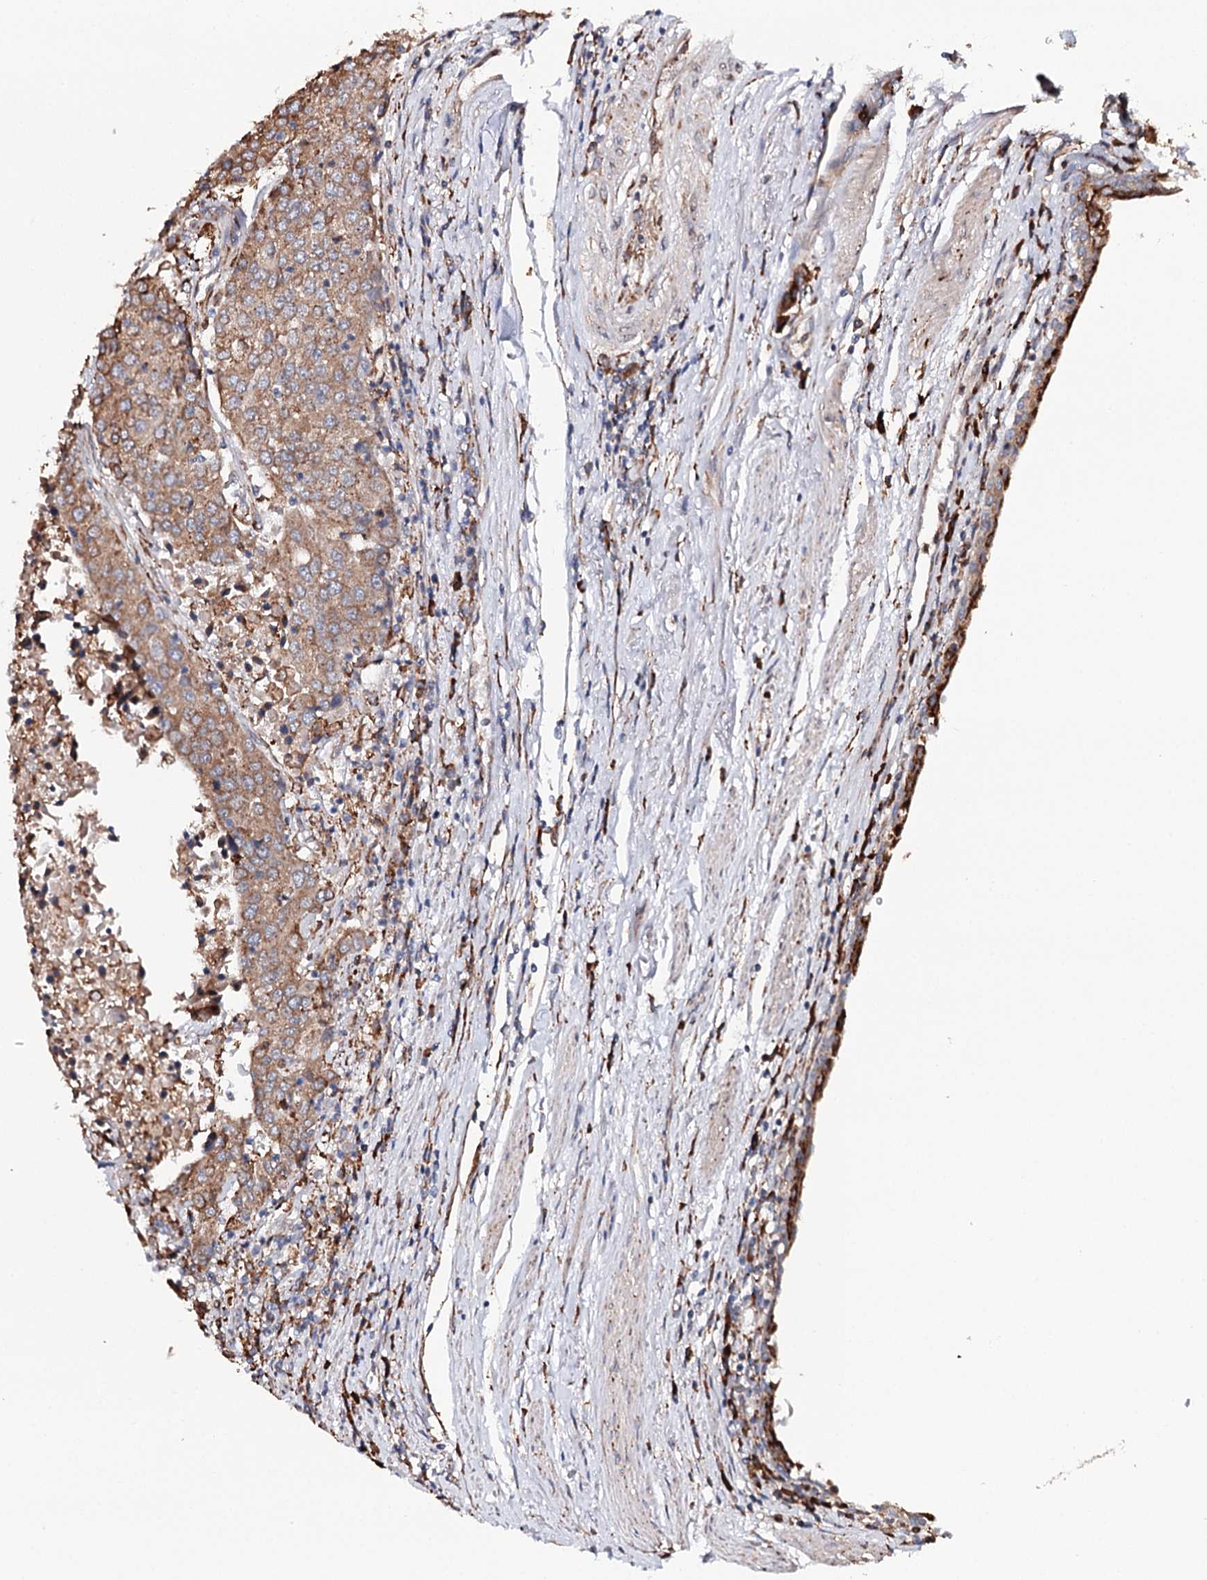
{"staining": {"intensity": "moderate", "quantity": ">75%", "location": "cytoplasmic/membranous"}, "tissue": "urothelial cancer", "cell_type": "Tumor cells", "image_type": "cancer", "snomed": [{"axis": "morphology", "description": "Urothelial carcinoma, High grade"}, {"axis": "topography", "description": "Urinary bladder"}], "caption": "Immunohistochemical staining of human urothelial carcinoma (high-grade) displays medium levels of moderate cytoplasmic/membranous protein expression in about >75% of tumor cells. Ihc stains the protein in brown and the nuclei are stained blue.", "gene": "VEGFA", "patient": {"sex": "female", "age": 85}}